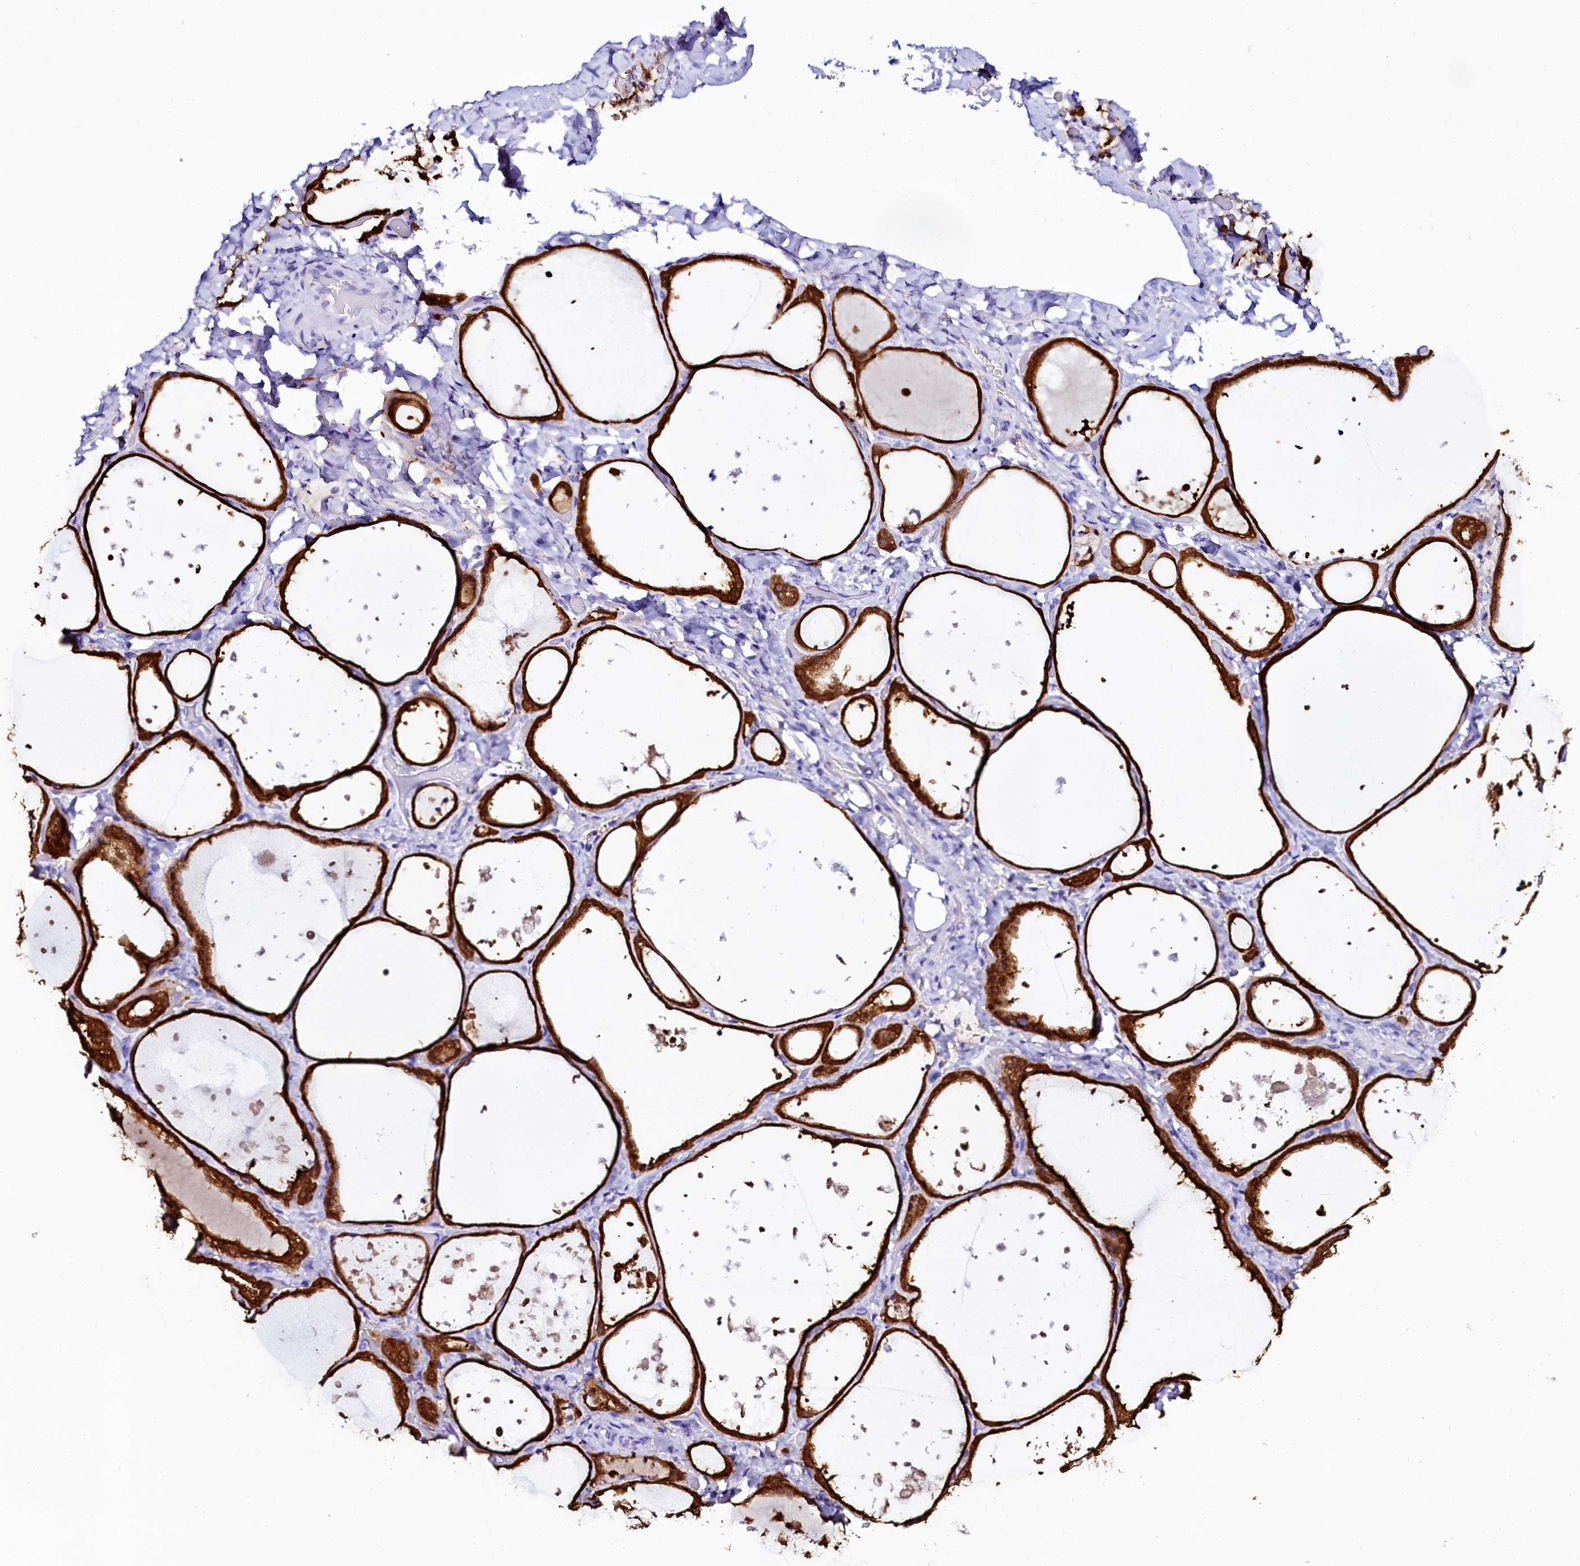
{"staining": {"intensity": "strong", "quantity": ">75%", "location": "cytoplasmic/membranous"}, "tissue": "thyroid gland", "cell_type": "Glandular cells", "image_type": "normal", "snomed": [{"axis": "morphology", "description": "Normal tissue, NOS"}, {"axis": "topography", "description": "Thyroid gland"}], "caption": "Protein expression analysis of normal thyroid gland reveals strong cytoplasmic/membranous positivity in about >75% of glandular cells. The staining was performed using DAB to visualize the protein expression in brown, while the nuclei were stained in blue with hematoxylin (Magnification: 20x).", "gene": "SORD", "patient": {"sex": "female", "age": 44}}